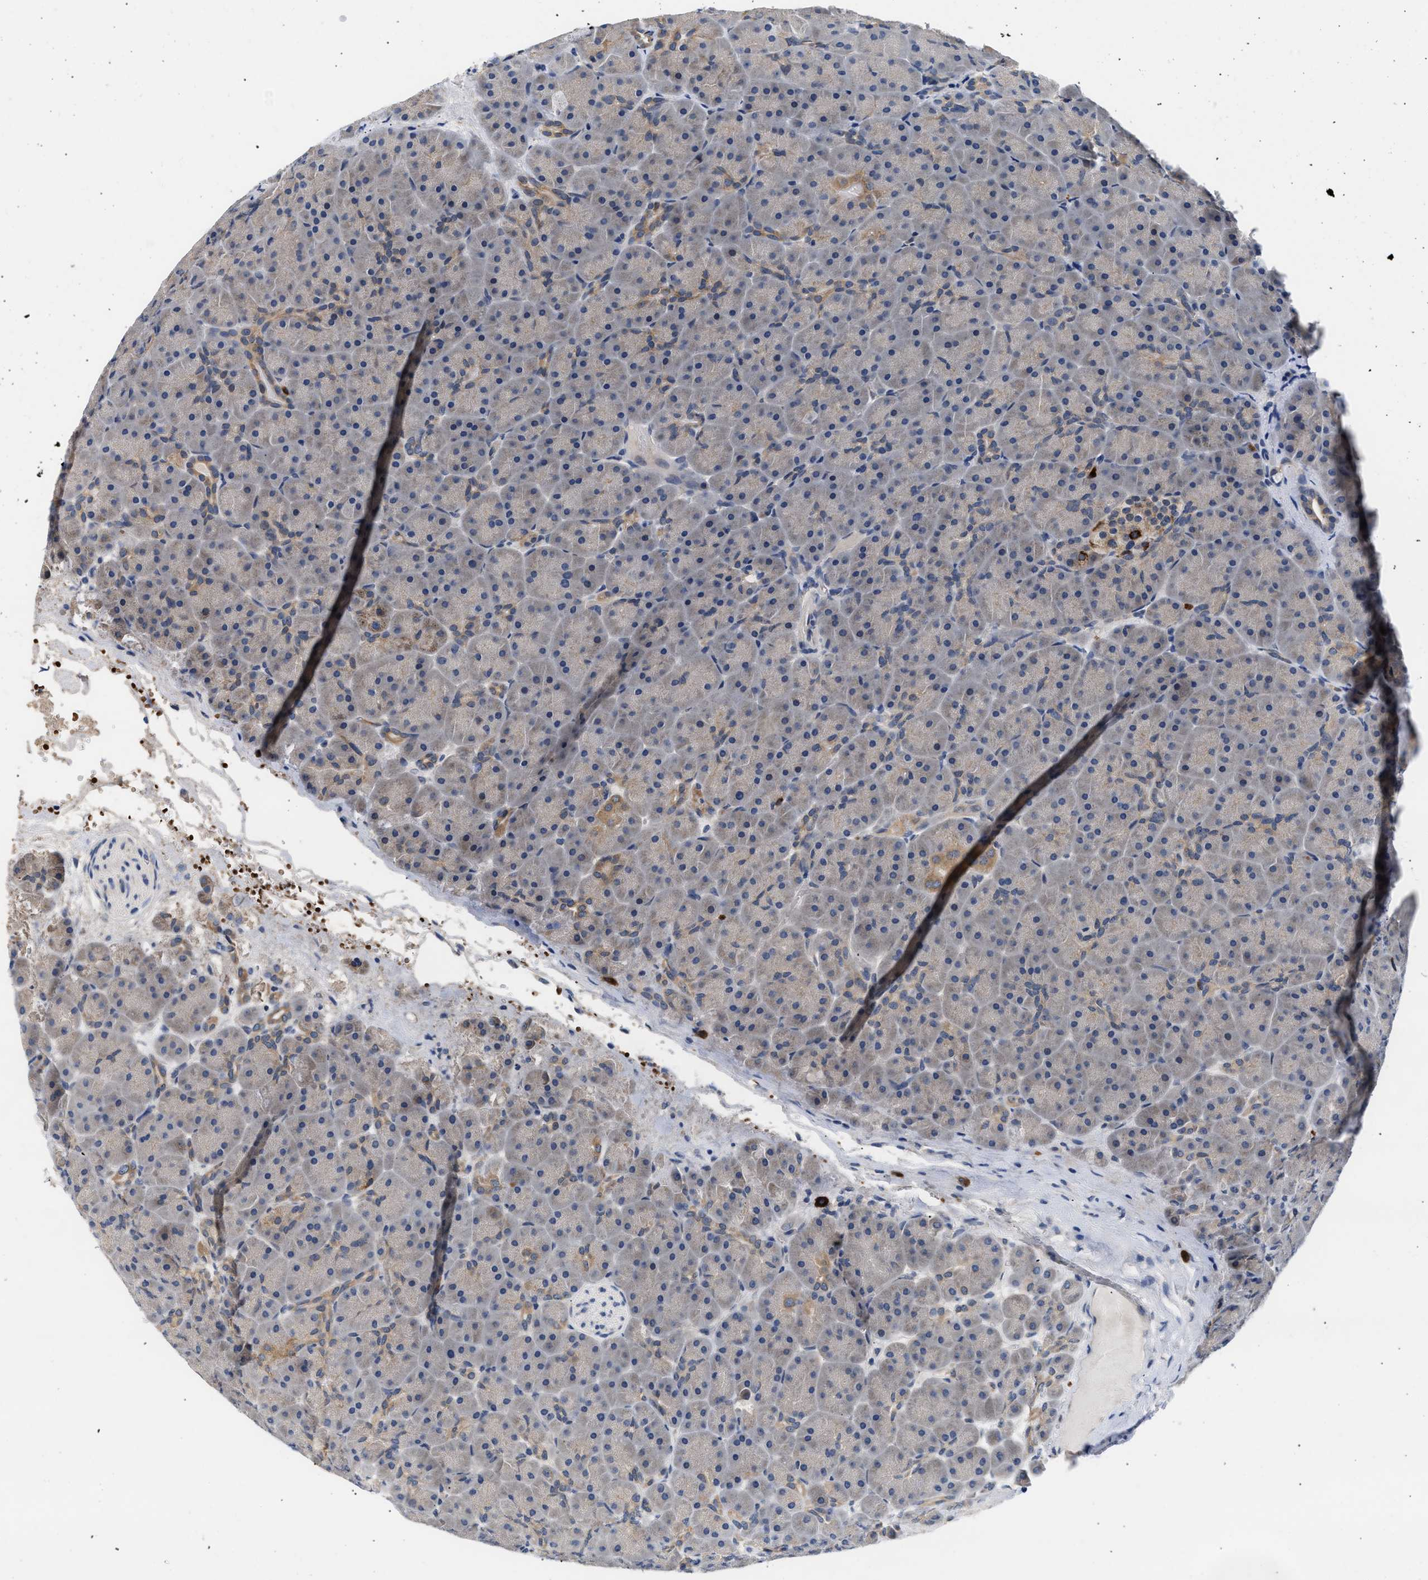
{"staining": {"intensity": "moderate", "quantity": "<25%", "location": "cytoplasmic/membranous"}, "tissue": "pancreas", "cell_type": "Exocrine glandular cells", "image_type": "normal", "snomed": [{"axis": "morphology", "description": "Normal tissue, NOS"}, {"axis": "topography", "description": "Pancreas"}], "caption": "Protein expression analysis of normal pancreas displays moderate cytoplasmic/membranous staining in approximately <25% of exocrine glandular cells.", "gene": "RINT1", "patient": {"sex": "male", "age": 66}}